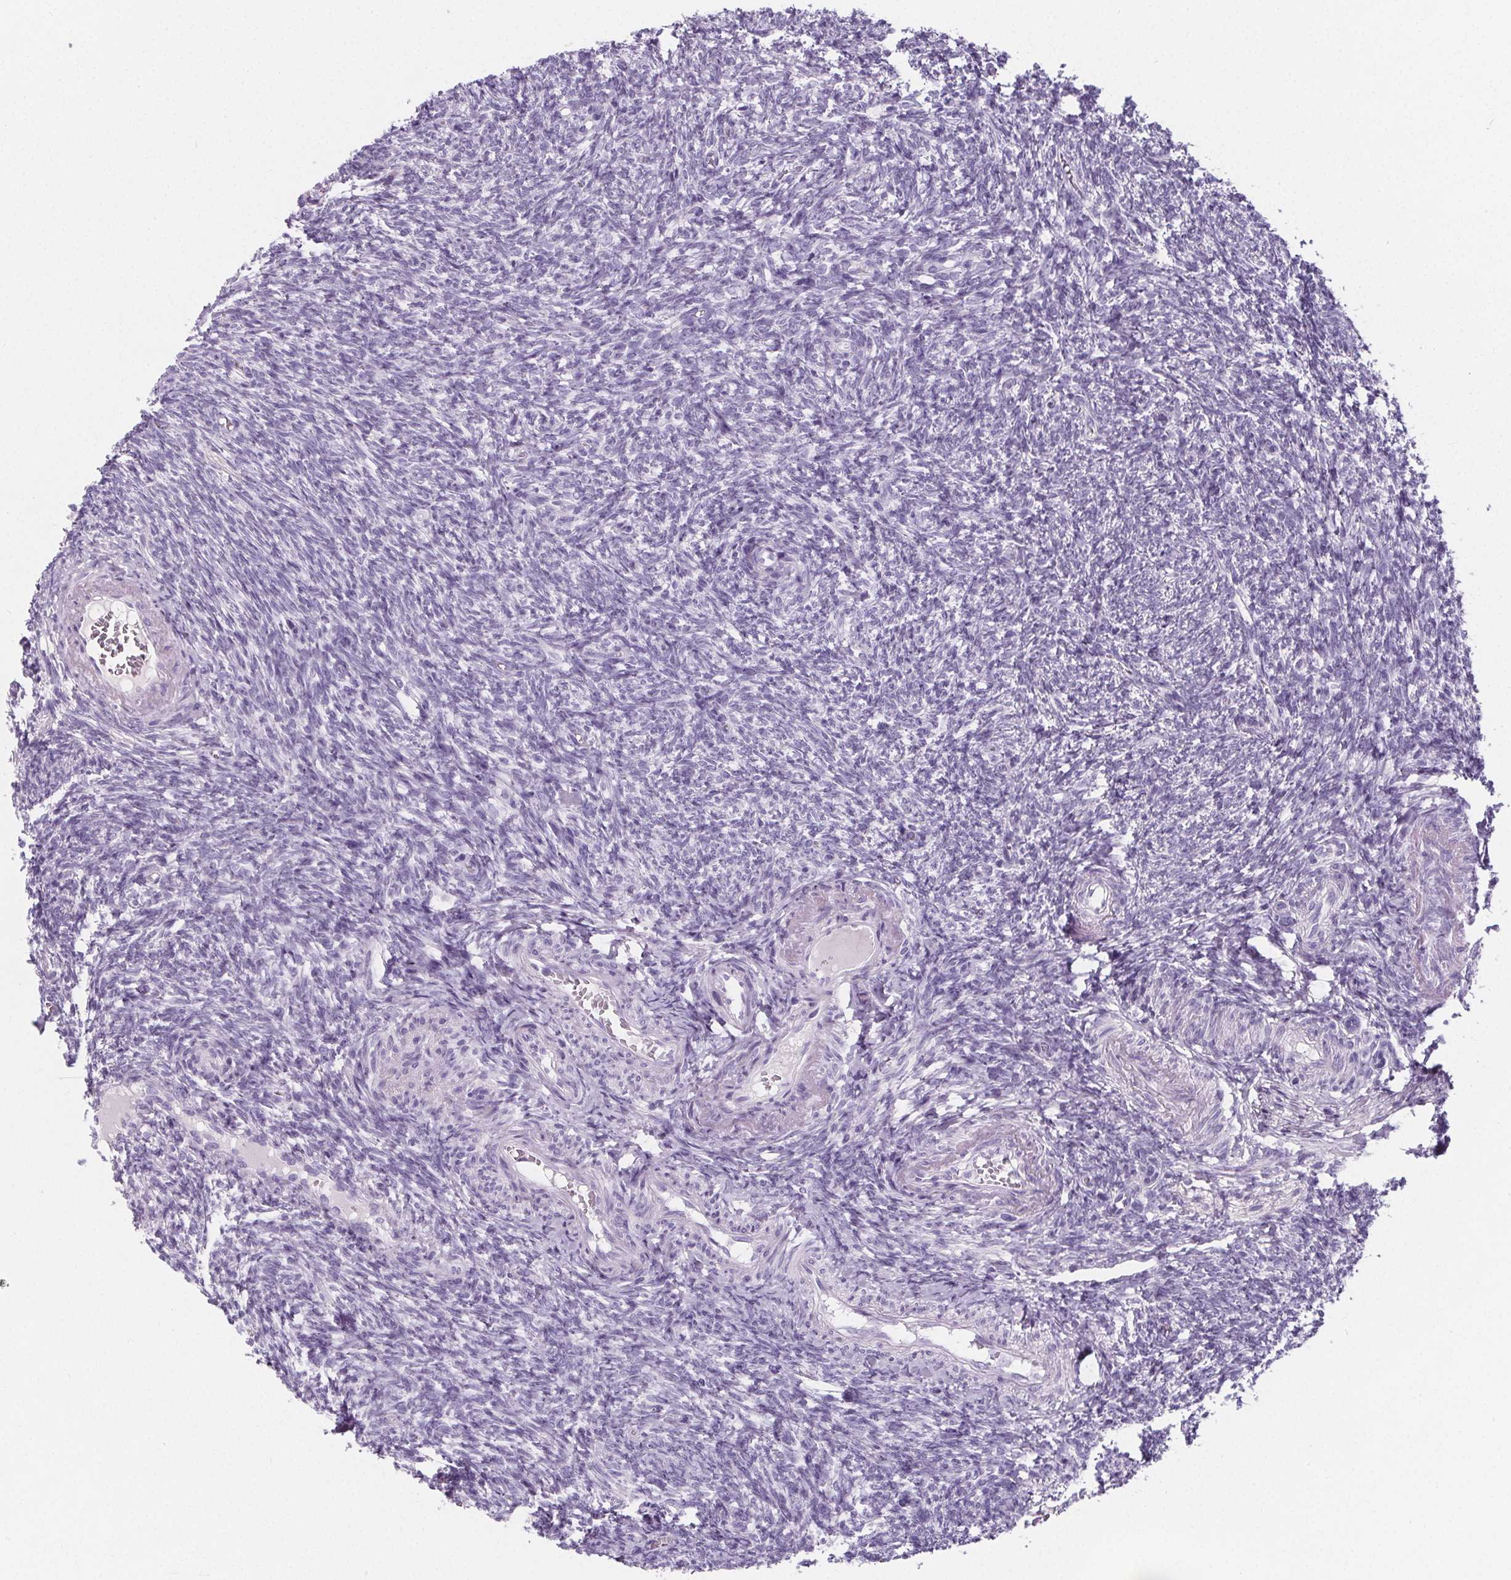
{"staining": {"intensity": "negative", "quantity": "none", "location": "none"}, "tissue": "ovary", "cell_type": "Follicle cells", "image_type": "normal", "snomed": [{"axis": "morphology", "description": "Normal tissue, NOS"}, {"axis": "topography", "description": "Ovary"}], "caption": "High power microscopy photomicrograph of an immunohistochemistry (IHC) micrograph of unremarkable ovary, revealing no significant expression in follicle cells.", "gene": "ADRB1", "patient": {"sex": "female", "age": 39}}